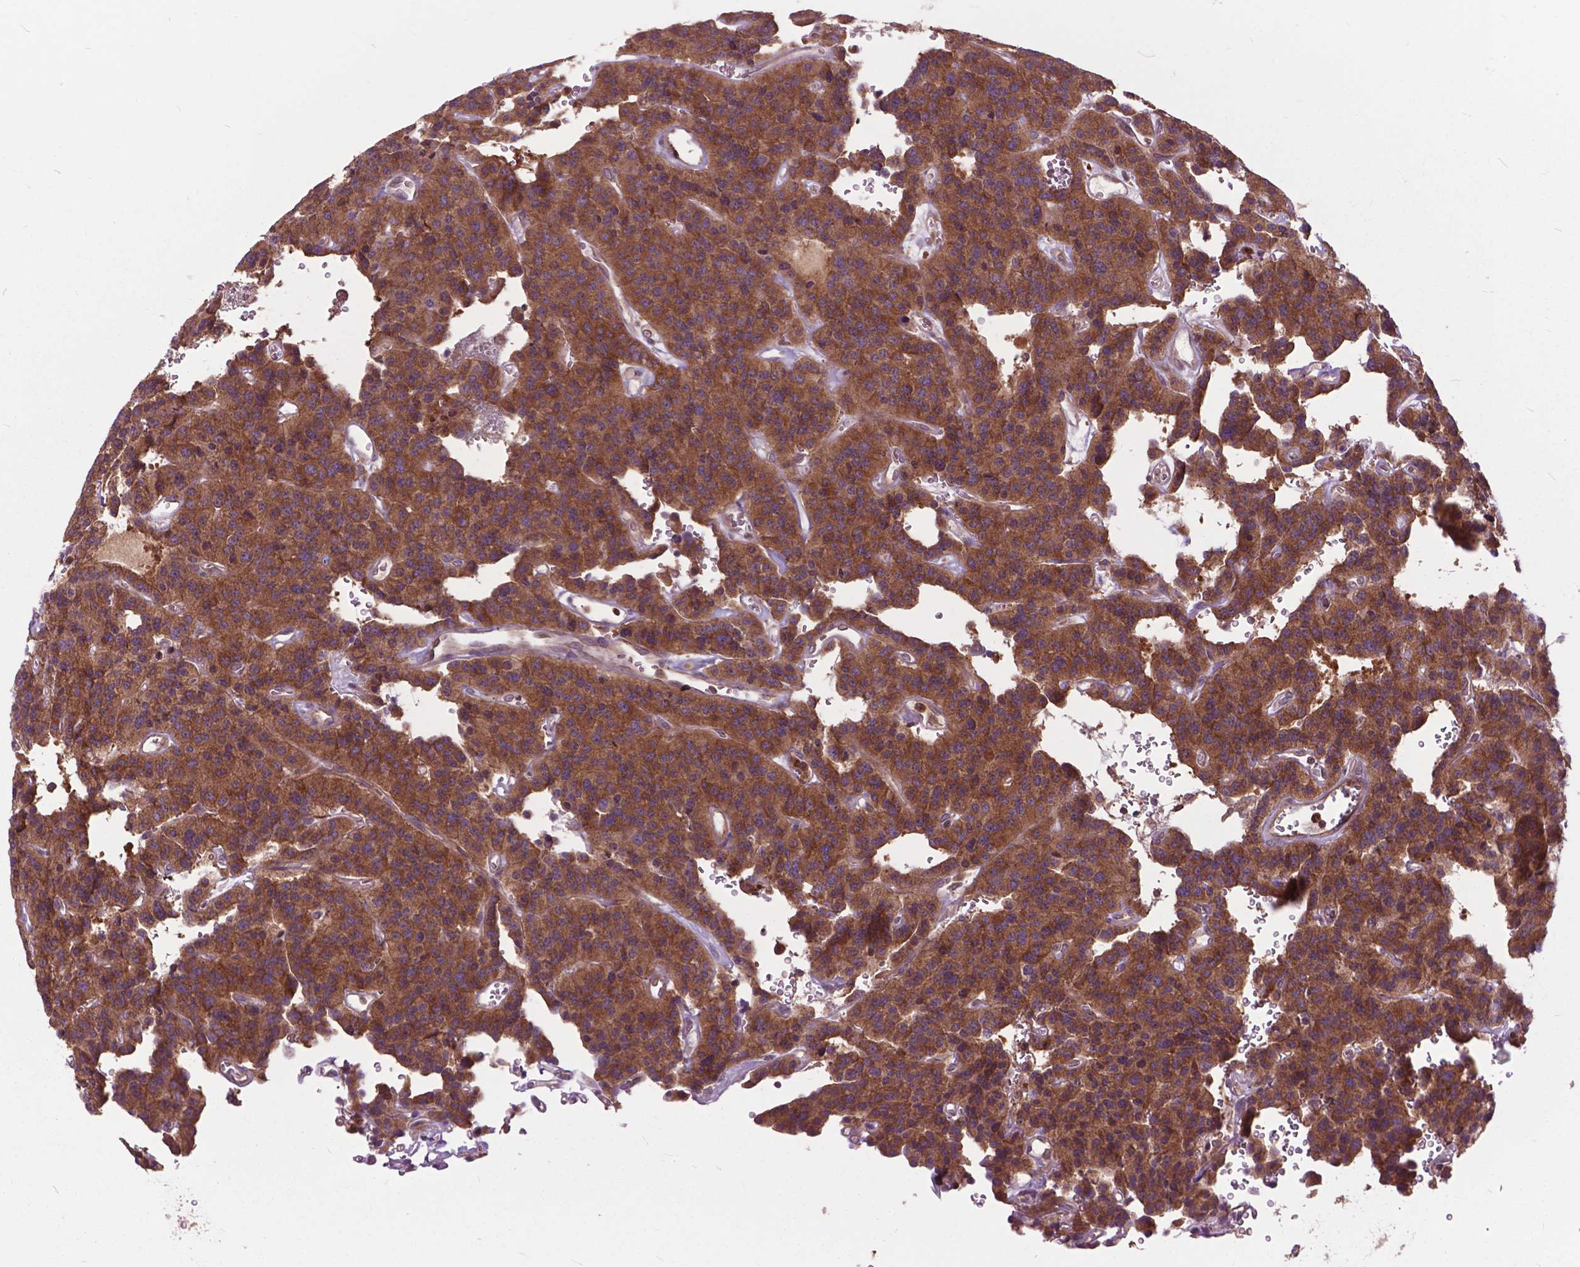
{"staining": {"intensity": "strong", "quantity": ">75%", "location": "cytoplasmic/membranous"}, "tissue": "carcinoid", "cell_type": "Tumor cells", "image_type": "cancer", "snomed": [{"axis": "morphology", "description": "Carcinoid, malignant, NOS"}, {"axis": "topography", "description": "Lung"}], "caption": "Protein staining by immunohistochemistry (IHC) shows strong cytoplasmic/membranous expression in about >75% of tumor cells in malignant carcinoid.", "gene": "ARAF", "patient": {"sex": "female", "age": 71}}